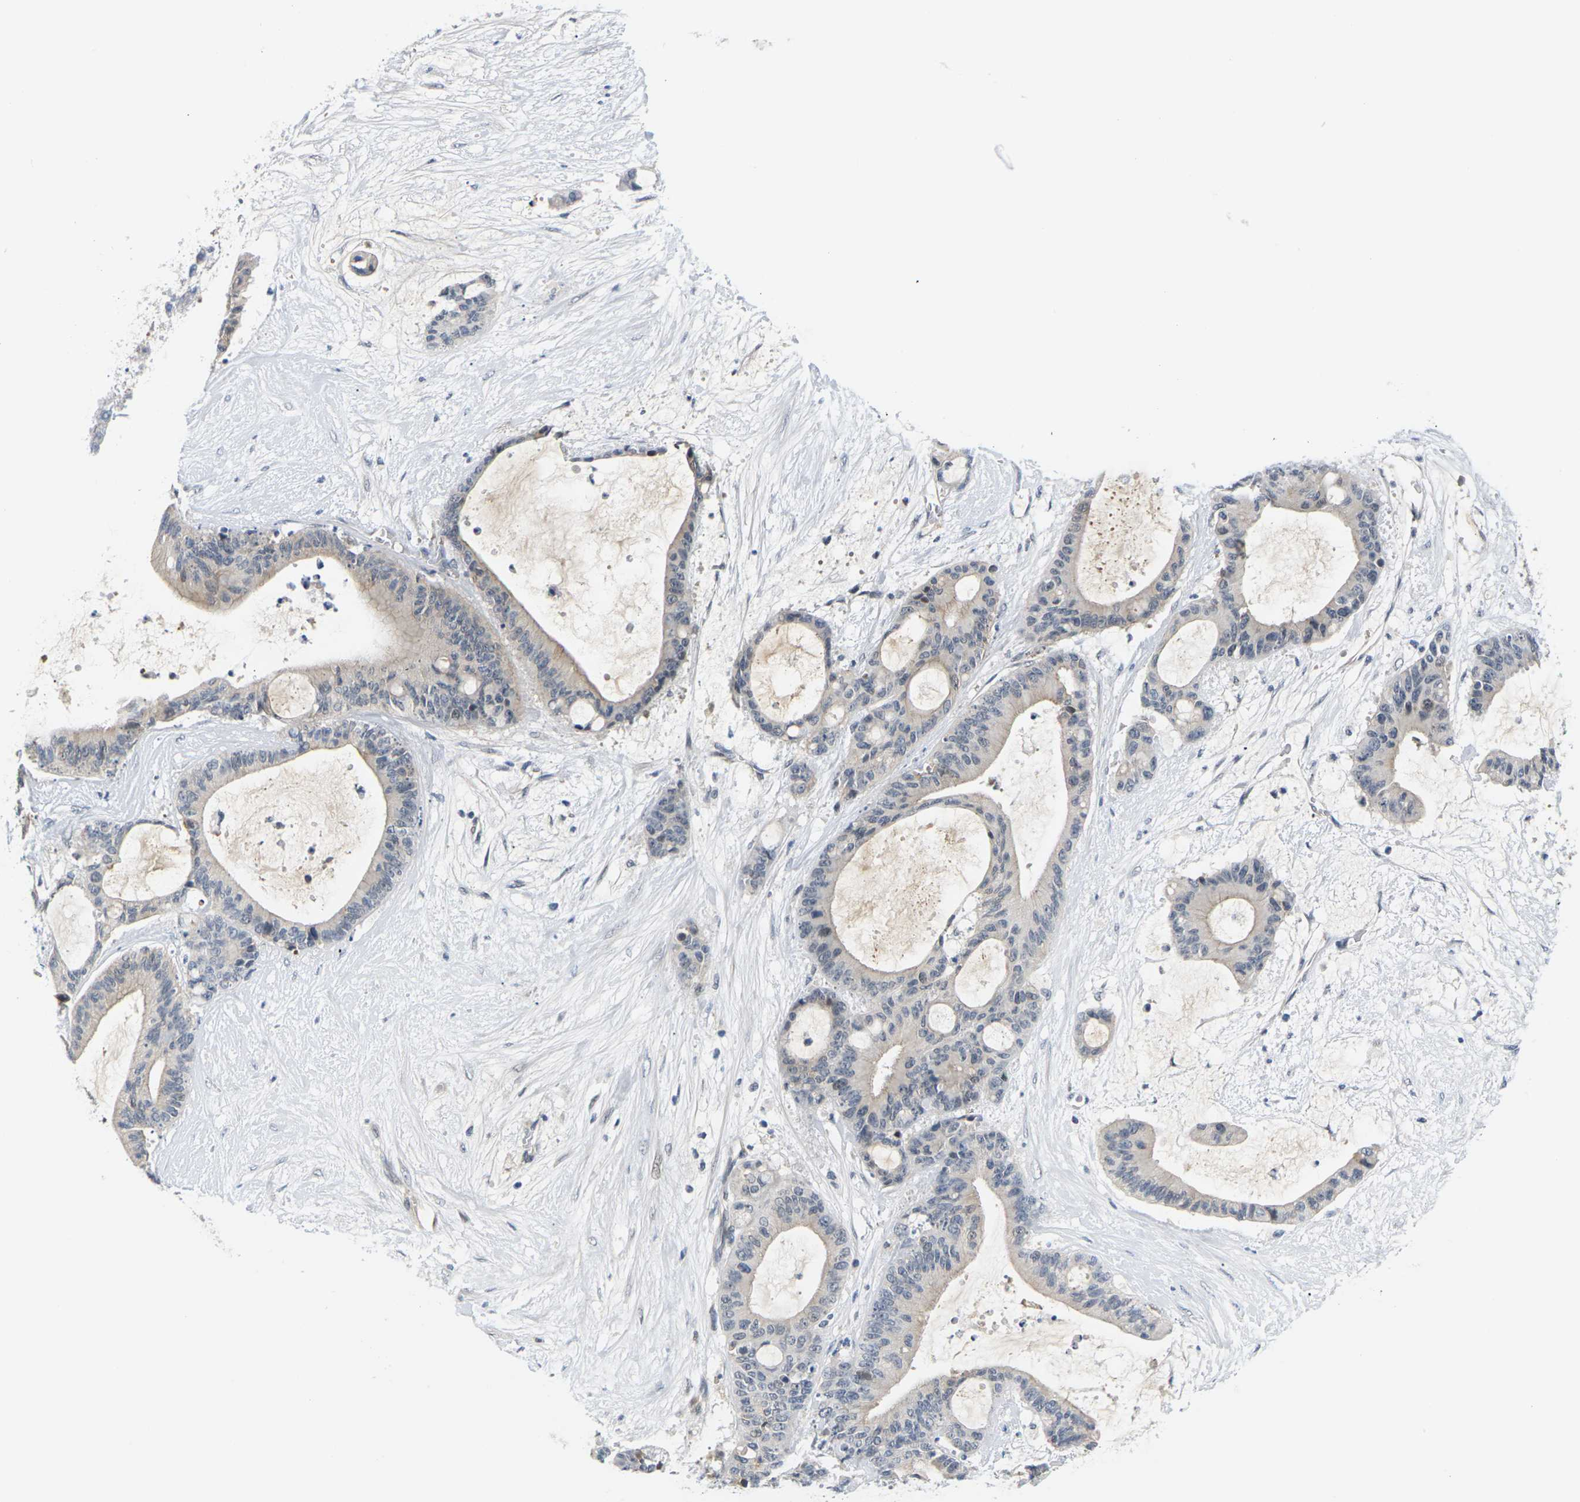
{"staining": {"intensity": "weak", "quantity": "25%-75%", "location": "cytoplasmic/membranous"}, "tissue": "liver cancer", "cell_type": "Tumor cells", "image_type": "cancer", "snomed": [{"axis": "morphology", "description": "Cholangiocarcinoma"}, {"axis": "topography", "description": "Liver"}], "caption": "Immunohistochemical staining of cholangiocarcinoma (liver) exhibits low levels of weak cytoplasmic/membranous staining in about 25%-75% of tumor cells.", "gene": "PKP2", "patient": {"sex": "female", "age": 73}}